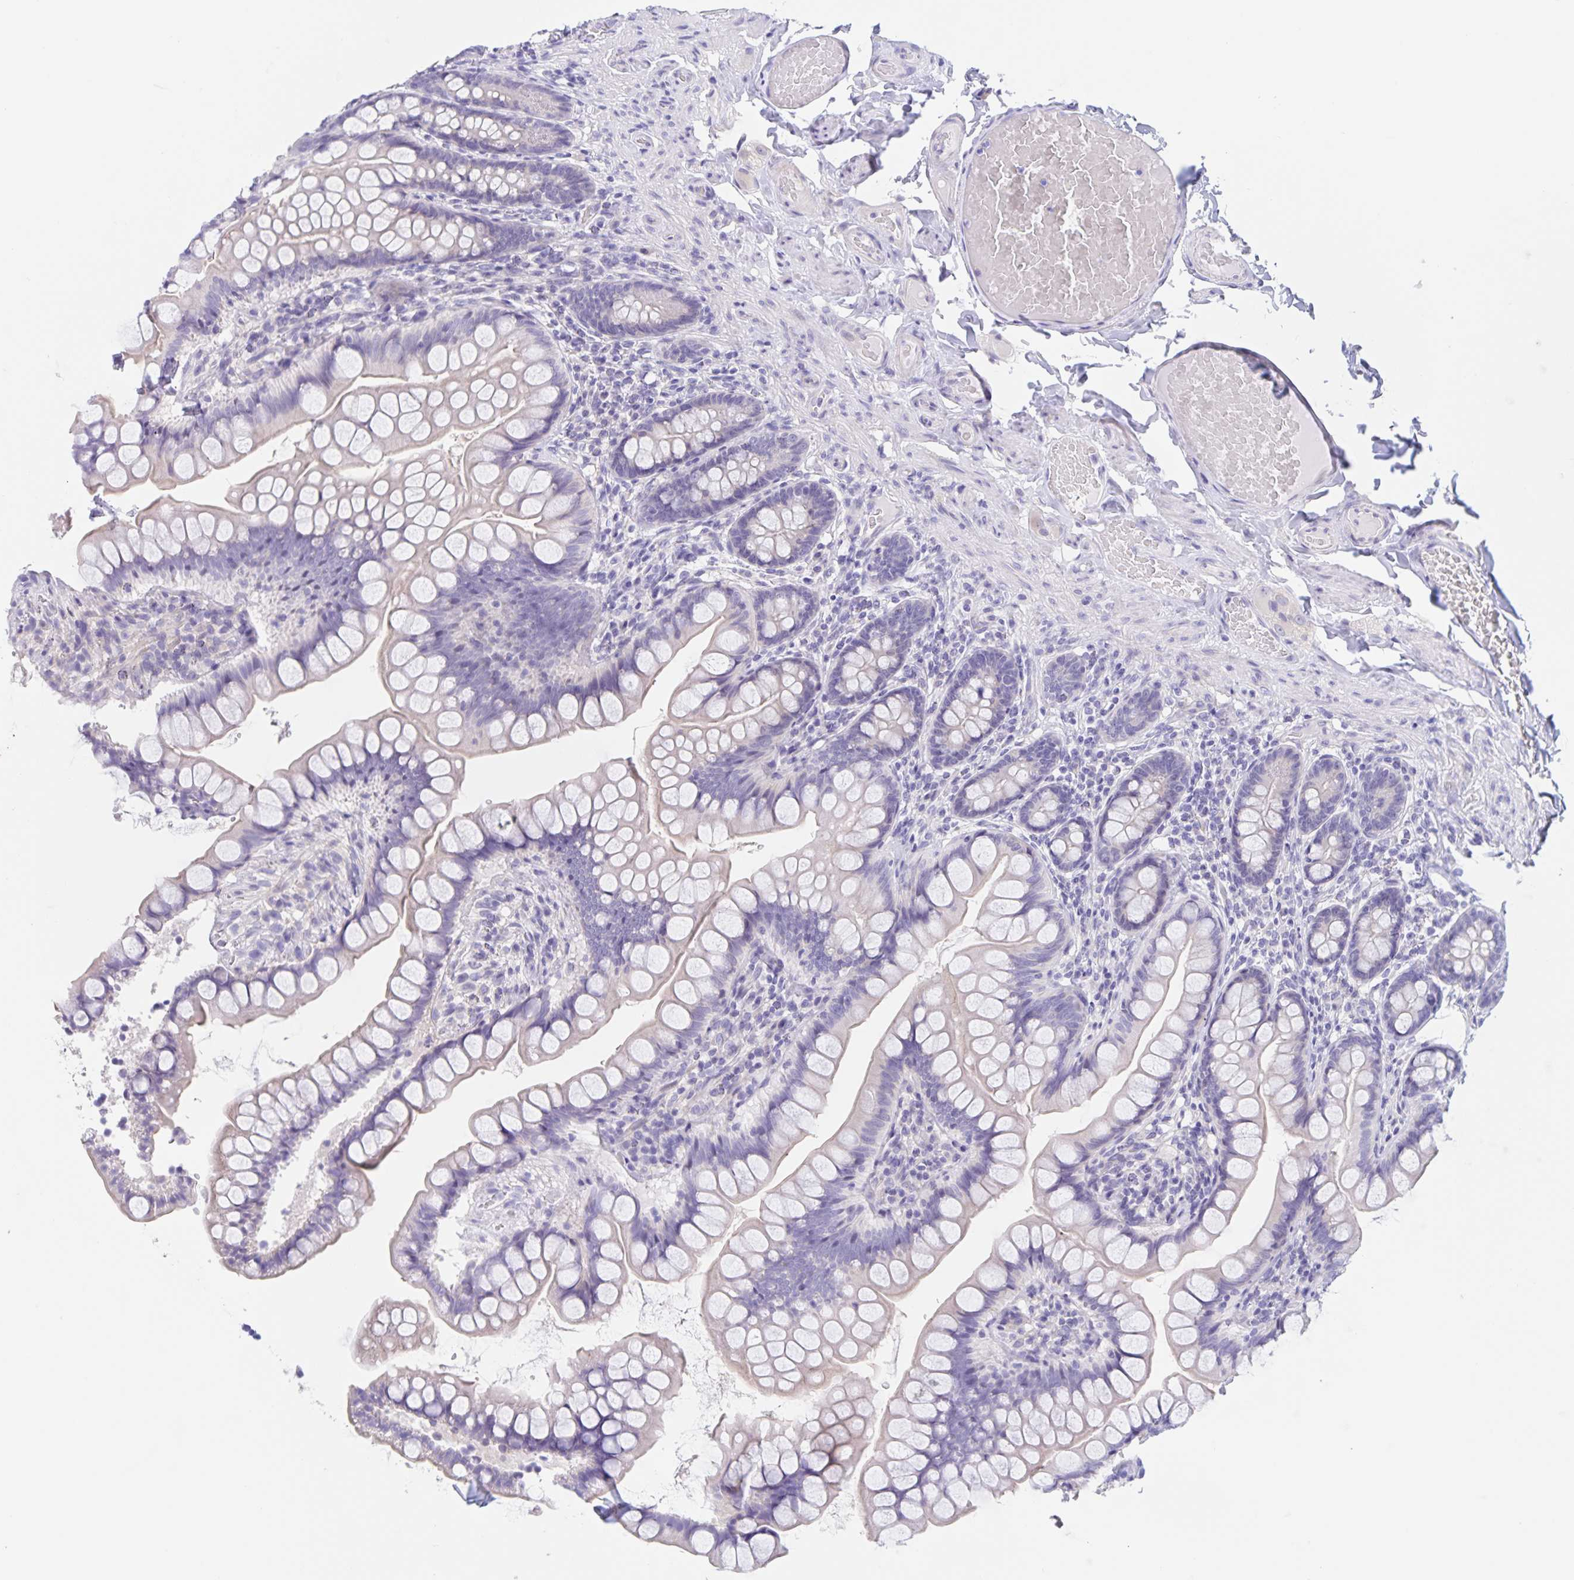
{"staining": {"intensity": "negative", "quantity": "none", "location": "none"}, "tissue": "small intestine", "cell_type": "Glandular cells", "image_type": "normal", "snomed": [{"axis": "morphology", "description": "Normal tissue, NOS"}, {"axis": "topography", "description": "Small intestine"}], "caption": "High power microscopy micrograph of an immunohistochemistry histopathology image of benign small intestine, revealing no significant positivity in glandular cells.", "gene": "DMGDH", "patient": {"sex": "male", "age": 70}}